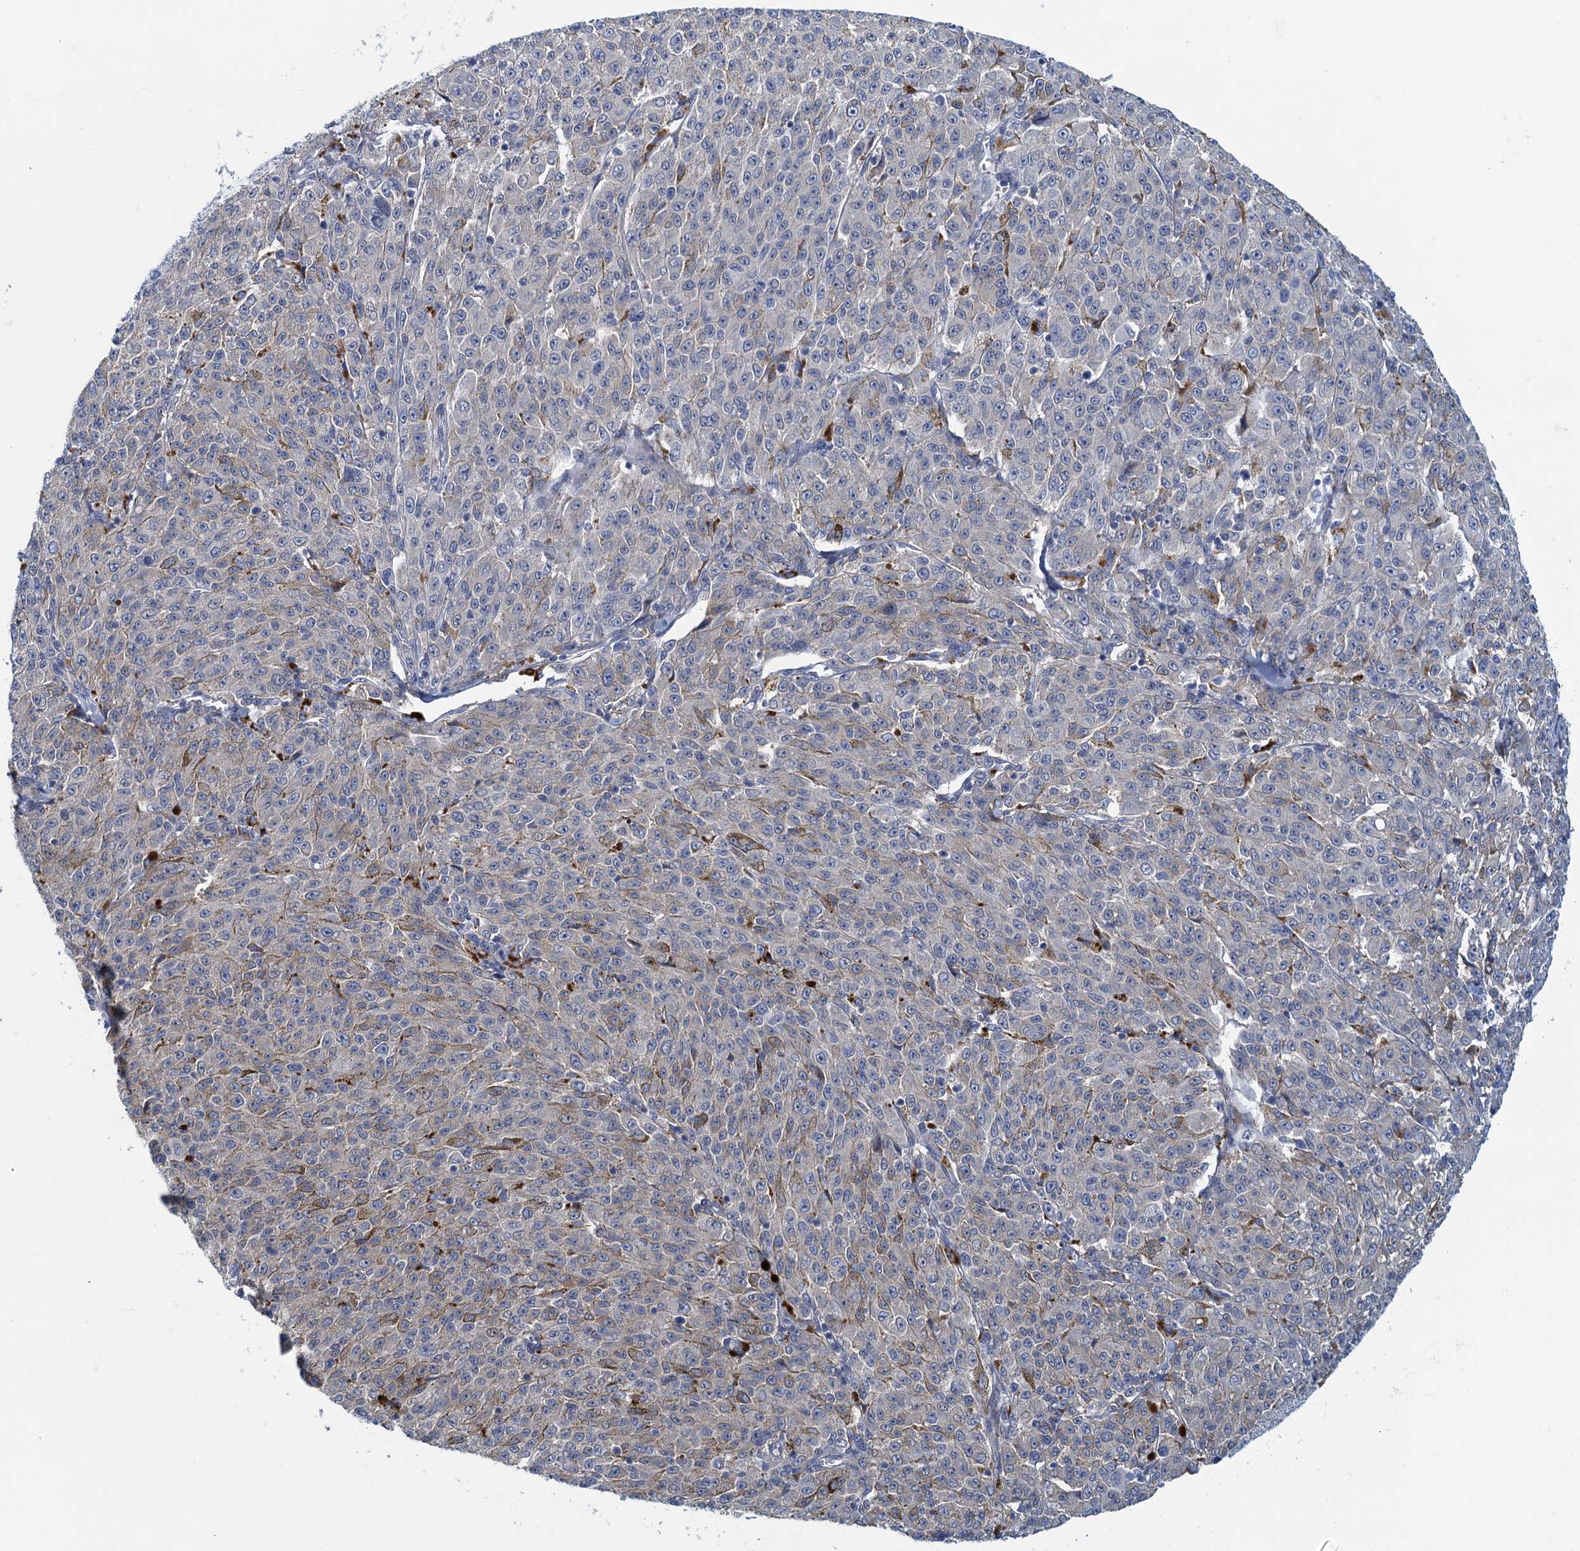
{"staining": {"intensity": "negative", "quantity": "none", "location": "none"}, "tissue": "melanoma", "cell_type": "Tumor cells", "image_type": "cancer", "snomed": [{"axis": "morphology", "description": "Malignant melanoma, NOS"}, {"axis": "topography", "description": "Skin"}], "caption": "Immunohistochemistry of human malignant melanoma shows no staining in tumor cells.", "gene": "NCKAP1L", "patient": {"sex": "female", "age": 52}}